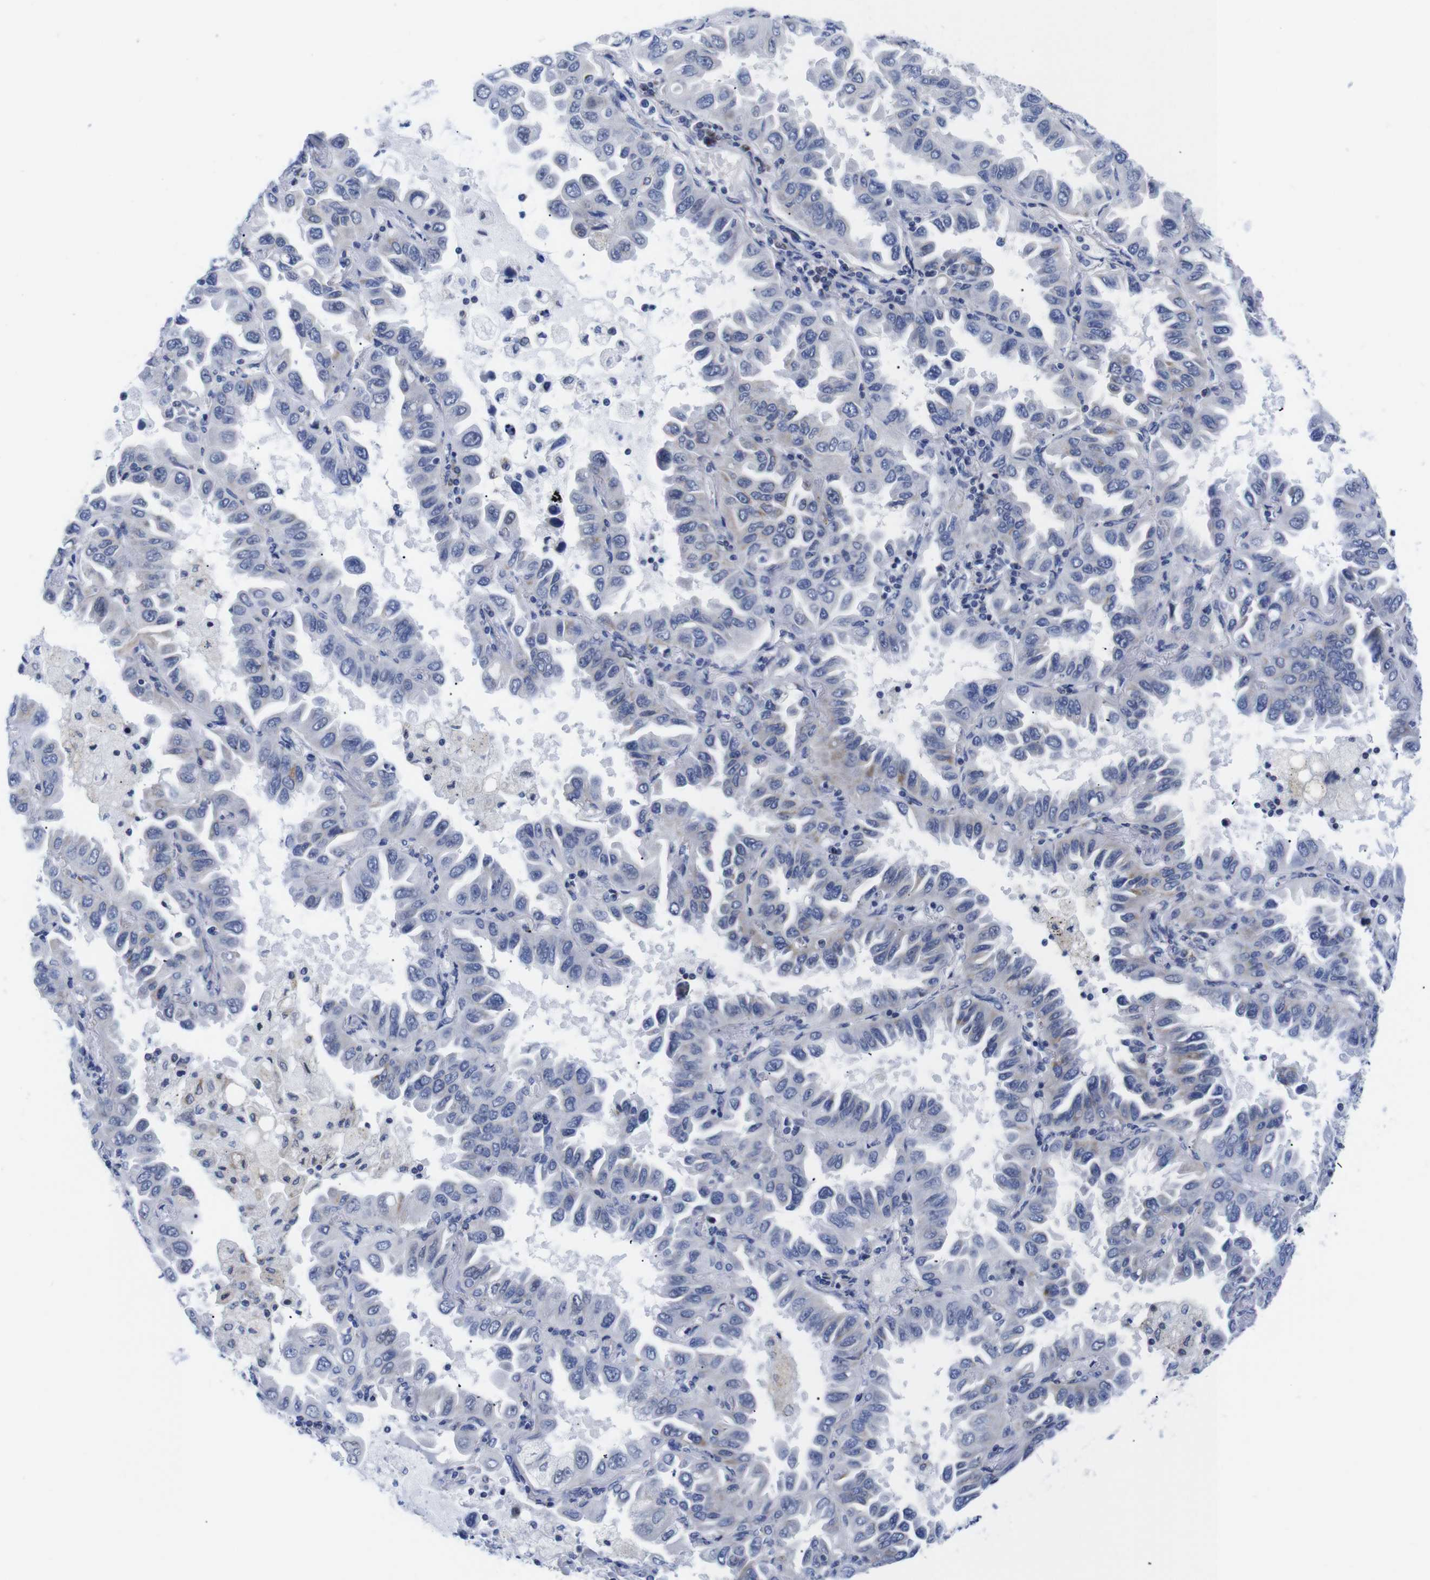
{"staining": {"intensity": "negative", "quantity": "none", "location": "none"}, "tissue": "lung cancer", "cell_type": "Tumor cells", "image_type": "cancer", "snomed": [{"axis": "morphology", "description": "Adenocarcinoma, NOS"}, {"axis": "topography", "description": "Lung"}], "caption": "Protein analysis of lung adenocarcinoma shows no significant expression in tumor cells.", "gene": "LRRC55", "patient": {"sex": "male", "age": 64}}